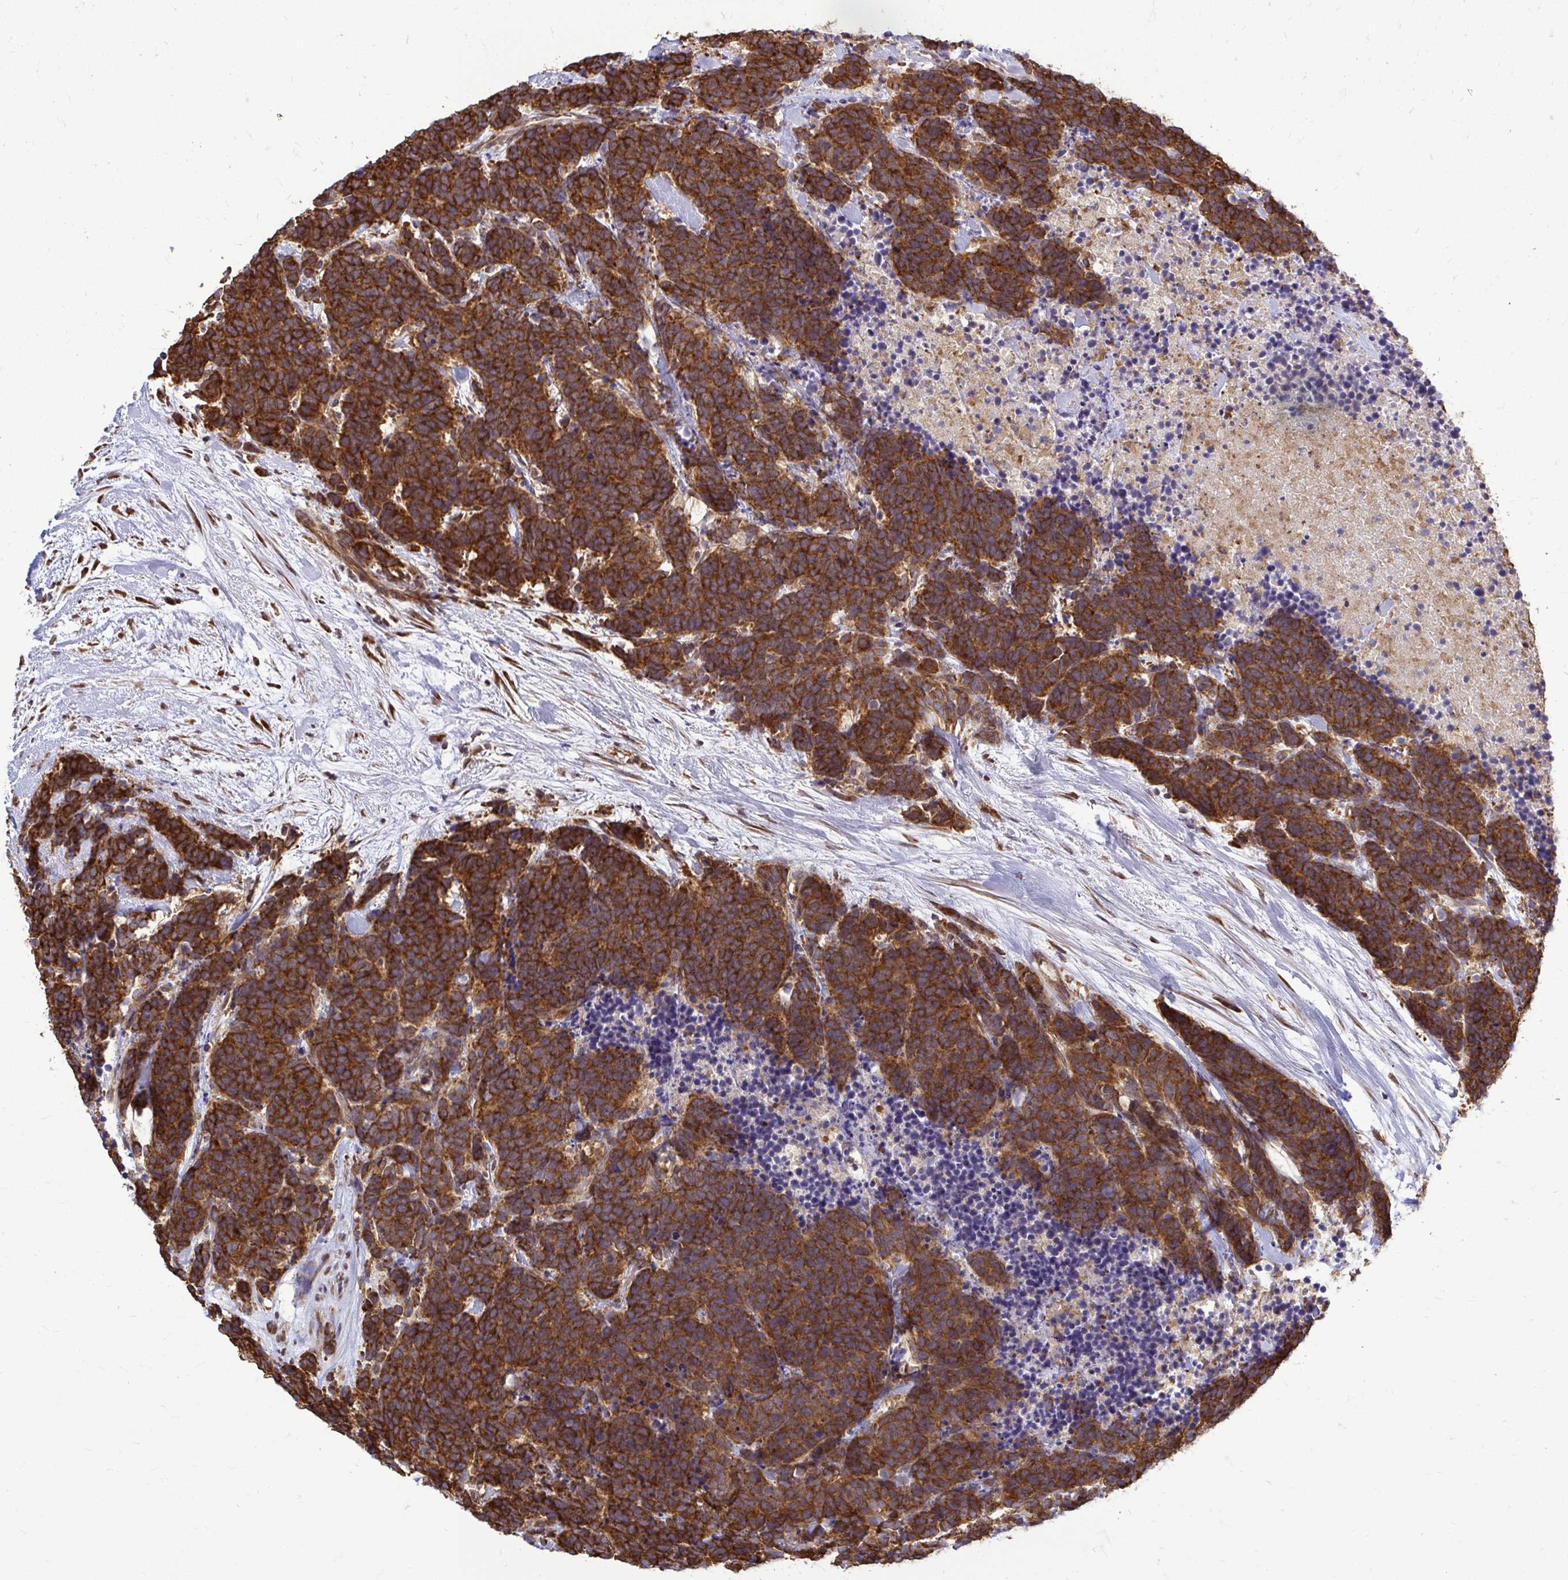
{"staining": {"intensity": "strong", "quantity": ">75%", "location": "cytoplasmic/membranous"}, "tissue": "carcinoid", "cell_type": "Tumor cells", "image_type": "cancer", "snomed": [{"axis": "morphology", "description": "Carcinoma, NOS"}, {"axis": "morphology", "description": "Carcinoid, malignant, NOS"}, {"axis": "topography", "description": "Prostate"}], "caption": "DAB (3,3'-diaminobenzidine) immunohistochemical staining of human carcinoid (malignant) demonstrates strong cytoplasmic/membranous protein positivity in approximately >75% of tumor cells. The staining is performed using DAB (3,3'-diaminobenzidine) brown chromogen to label protein expression. The nuclei are counter-stained blue using hematoxylin.", "gene": "FMR1", "patient": {"sex": "male", "age": 57}}